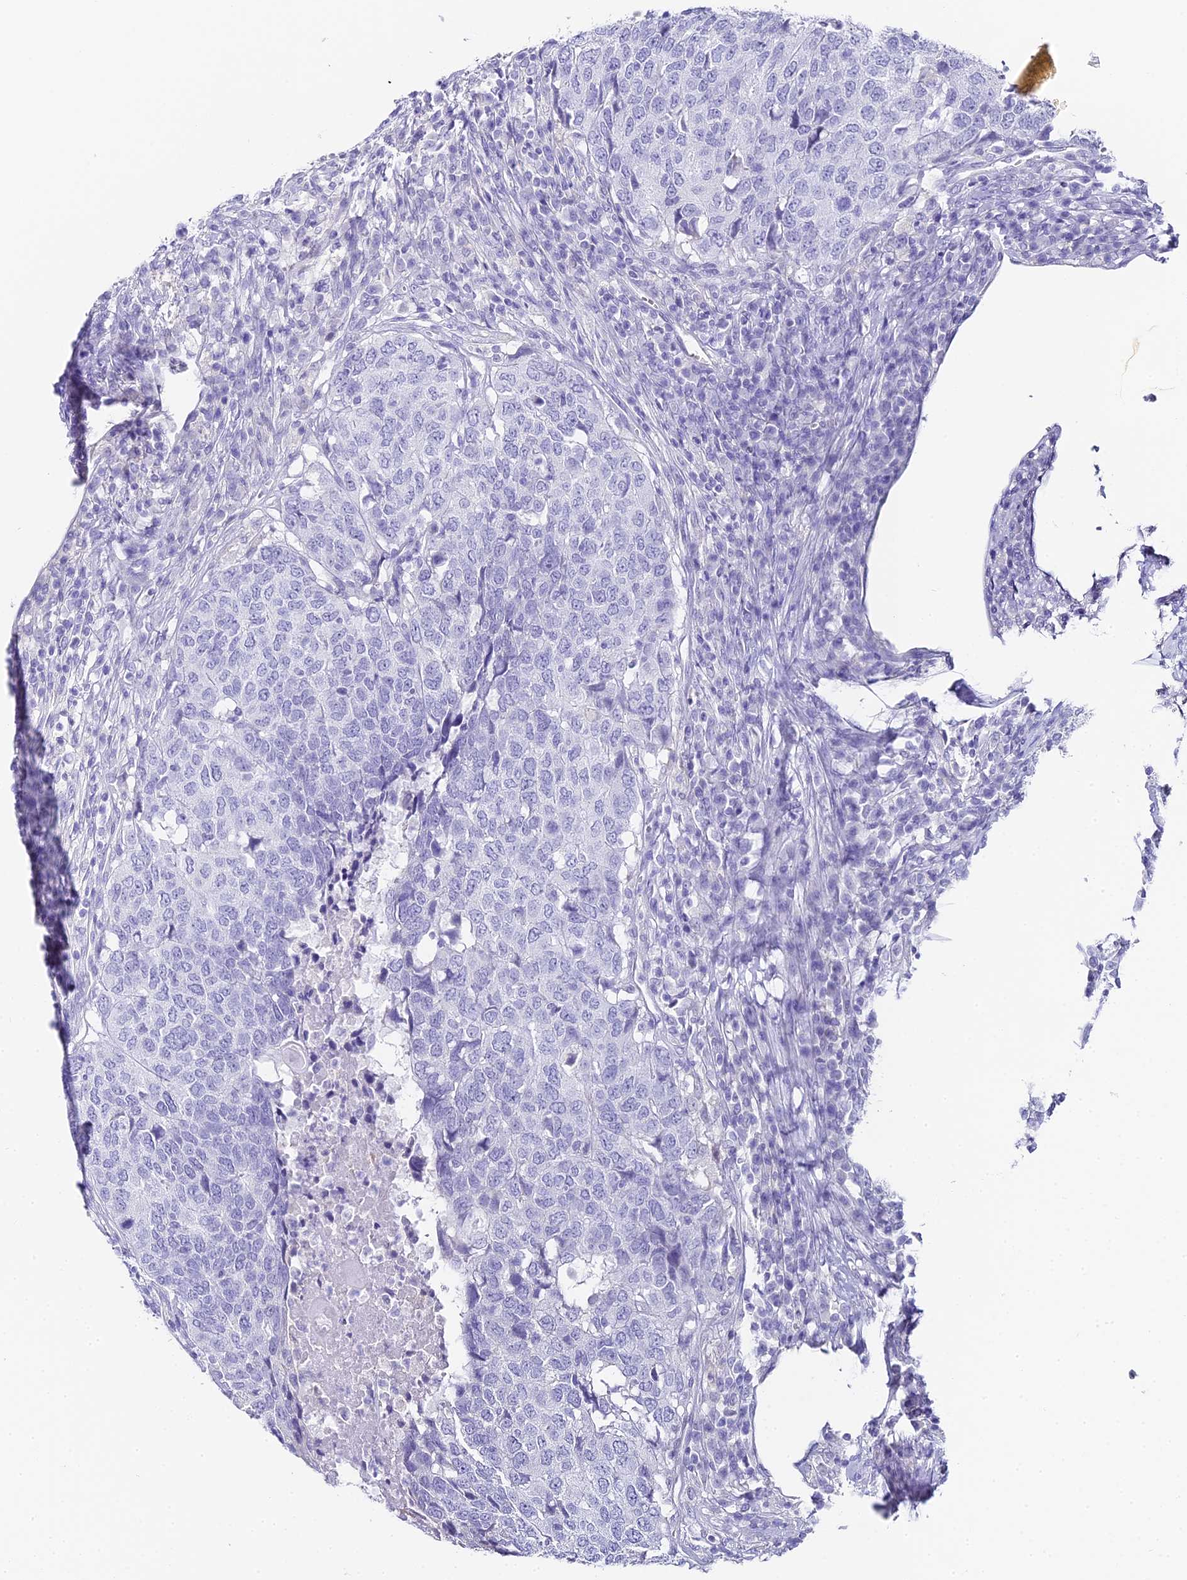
{"staining": {"intensity": "negative", "quantity": "none", "location": "none"}, "tissue": "head and neck cancer", "cell_type": "Tumor cells", "image_type": "cancer", "snomed": [{"axis": "morphology", "description": "Squamous cell carcinoma, NOS"}, {"axis": "topography", "description": "Head-Neck"}], "caption": "The immunohistochemistry histopathology image has no significant staining in tumor cells of head and neck cancer tissue.", "gene": "ABHD14A-ACY1", "patient": {"sex": "male", "age": 66}}